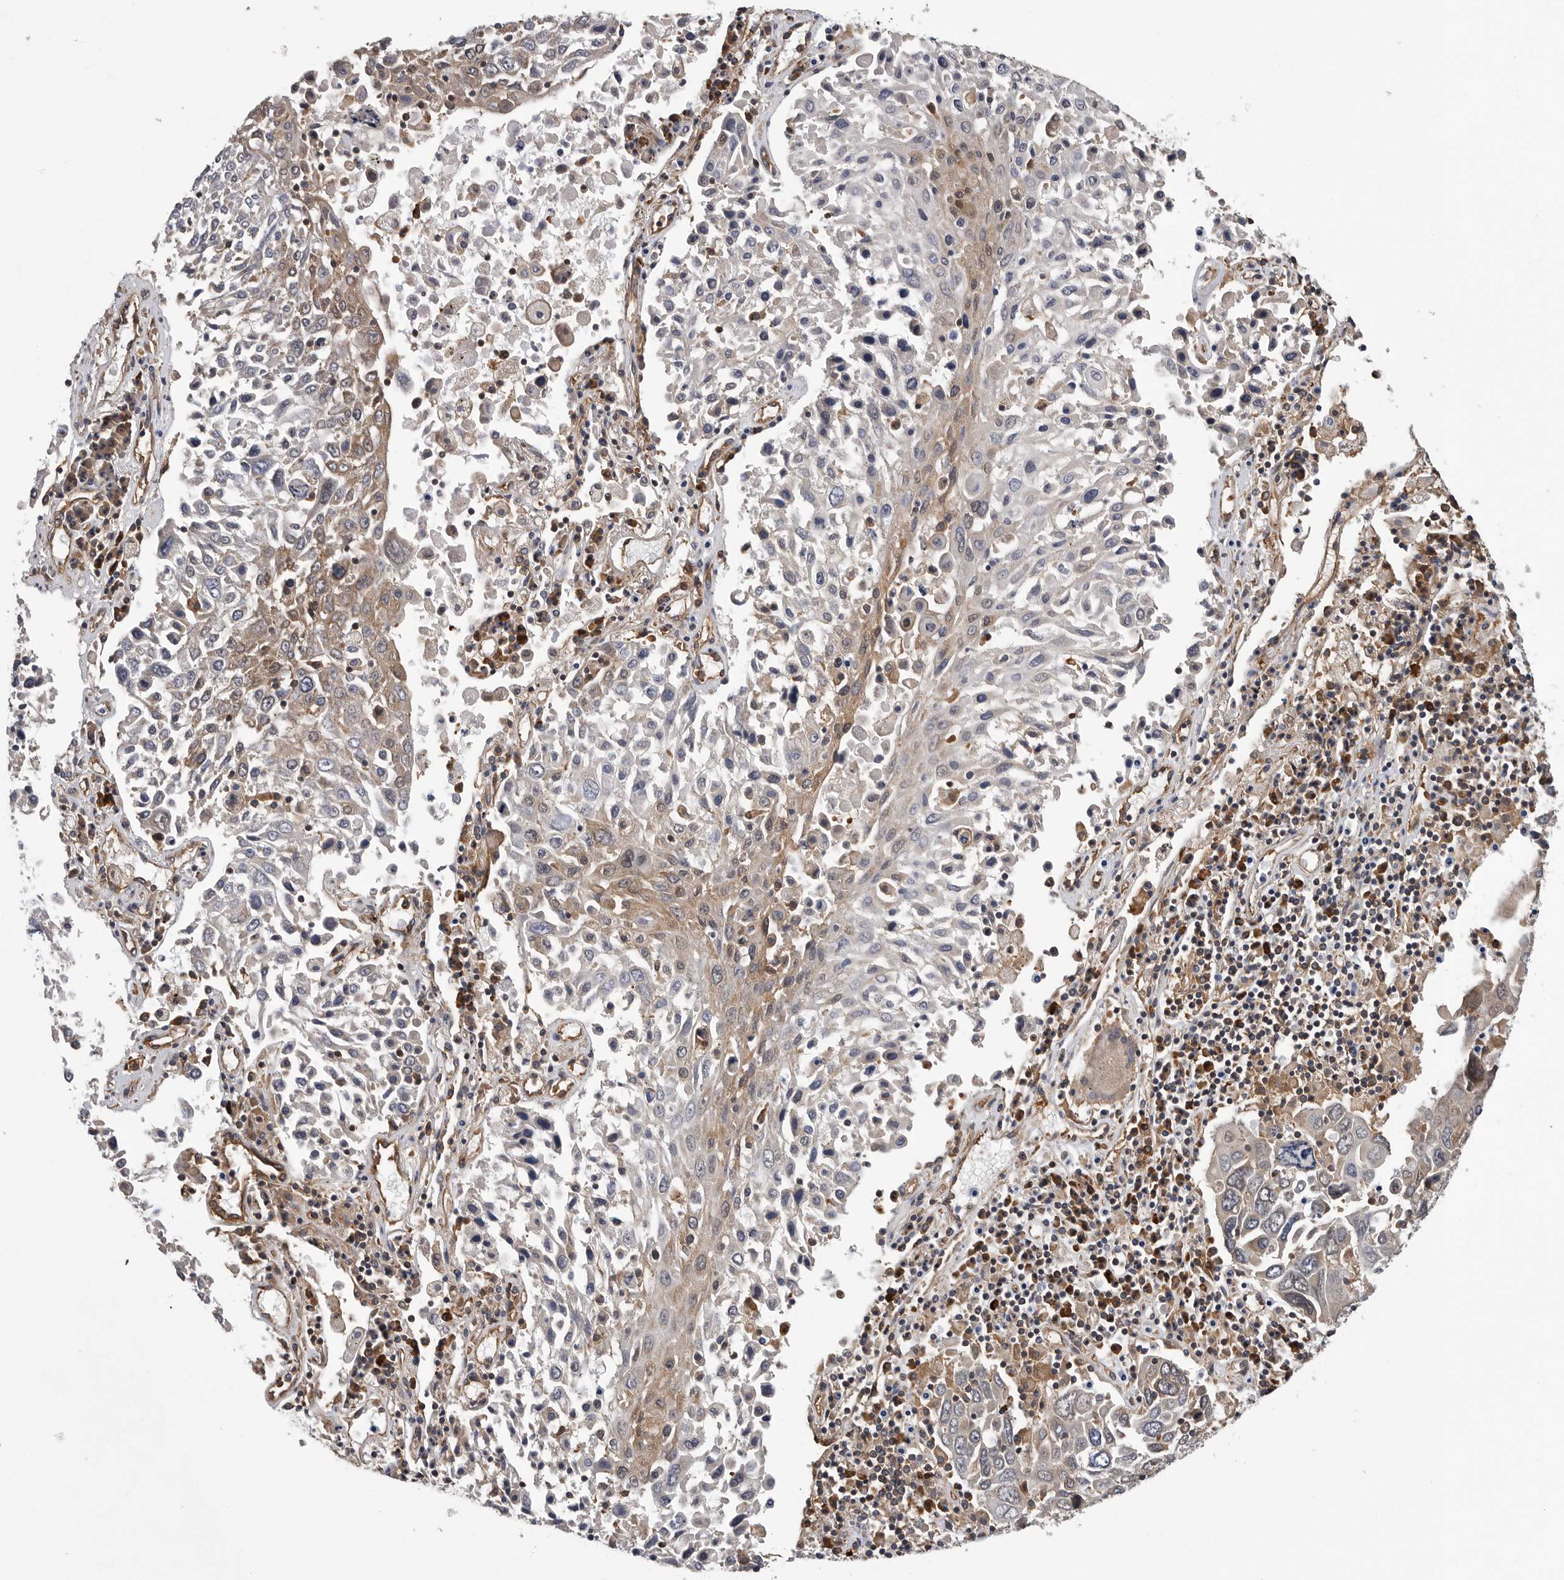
{"staining": {"intensity": "weak", "quantity": ">75%", "location": "cytoplasmic/membranous"}, "tissue": "lung cancer", "cell_type": "Tumor cells", "image_type": "cancer", "snomed": [{"axis": "morphology", "description": "Squamous cell carcinoma, NOS"}, {"axis": "topography", "description": "Lung"}], "caption": "A brown stain highlights weak cytoplasmic/membranous expression of a protein in human lung cancer tumor cells.", "gene": "OXR1", "patient": {"sex": "male", "age": 65}}